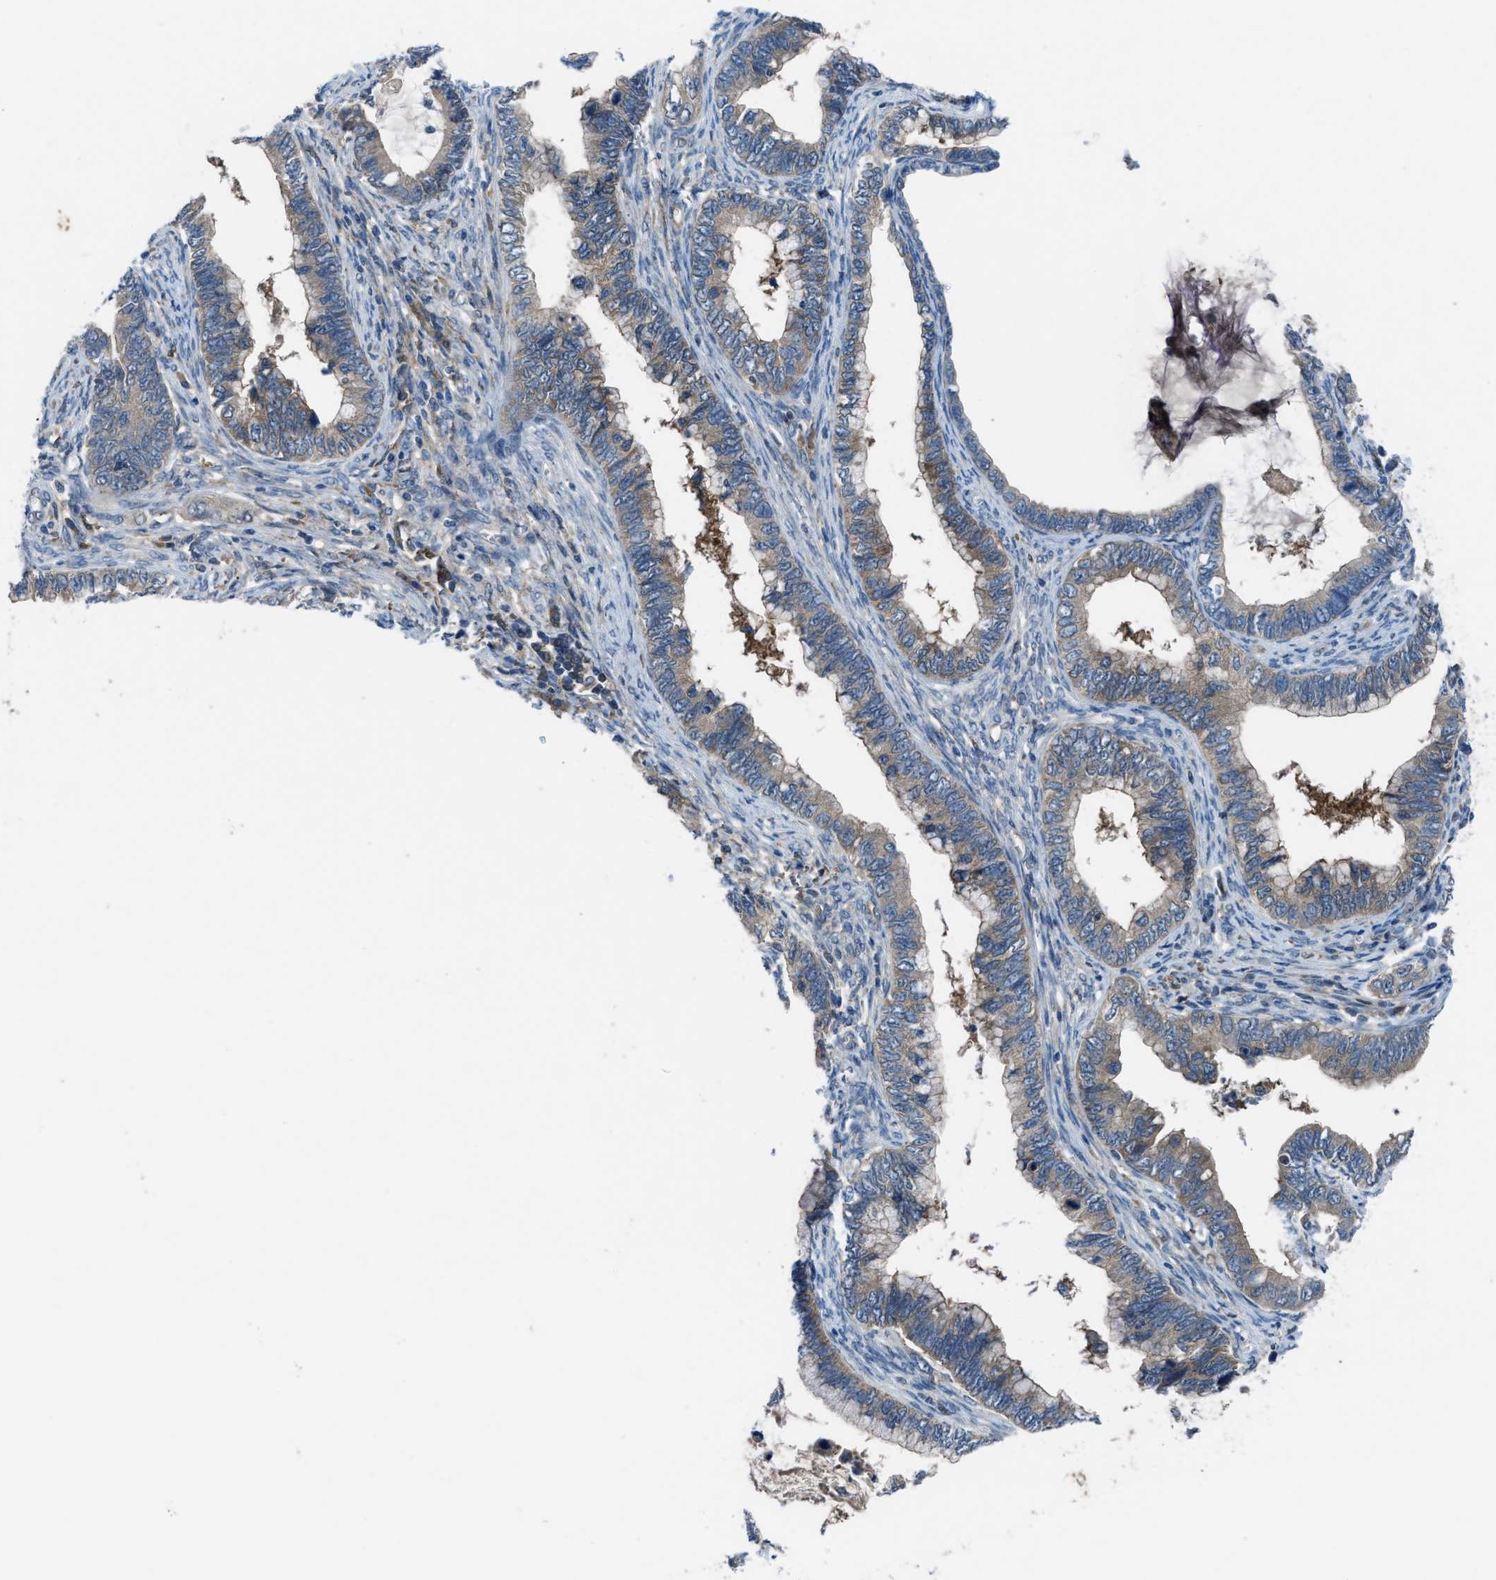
{"staining": {"intensity": "moderate", "quantity": ">75%", "location": "cytoplasmic/membranous"}, "tissue": "cervical cancer", "cell_type": "Tumor cells", "image_type": "cancer", "snomed": [{"axis": "morphology", "description": "Adenocarcinoma, NOS"}, {"axis": "topography", "description": "Cervix"}], "caption": "Brown immunohistochemical staining in cervical cancer demonstrates moderate cytoplasmic/membranous staining in about >75% of tumor cells.", "gene": "BAZ2B", "patient": {"sex": "female", "age": 44}}